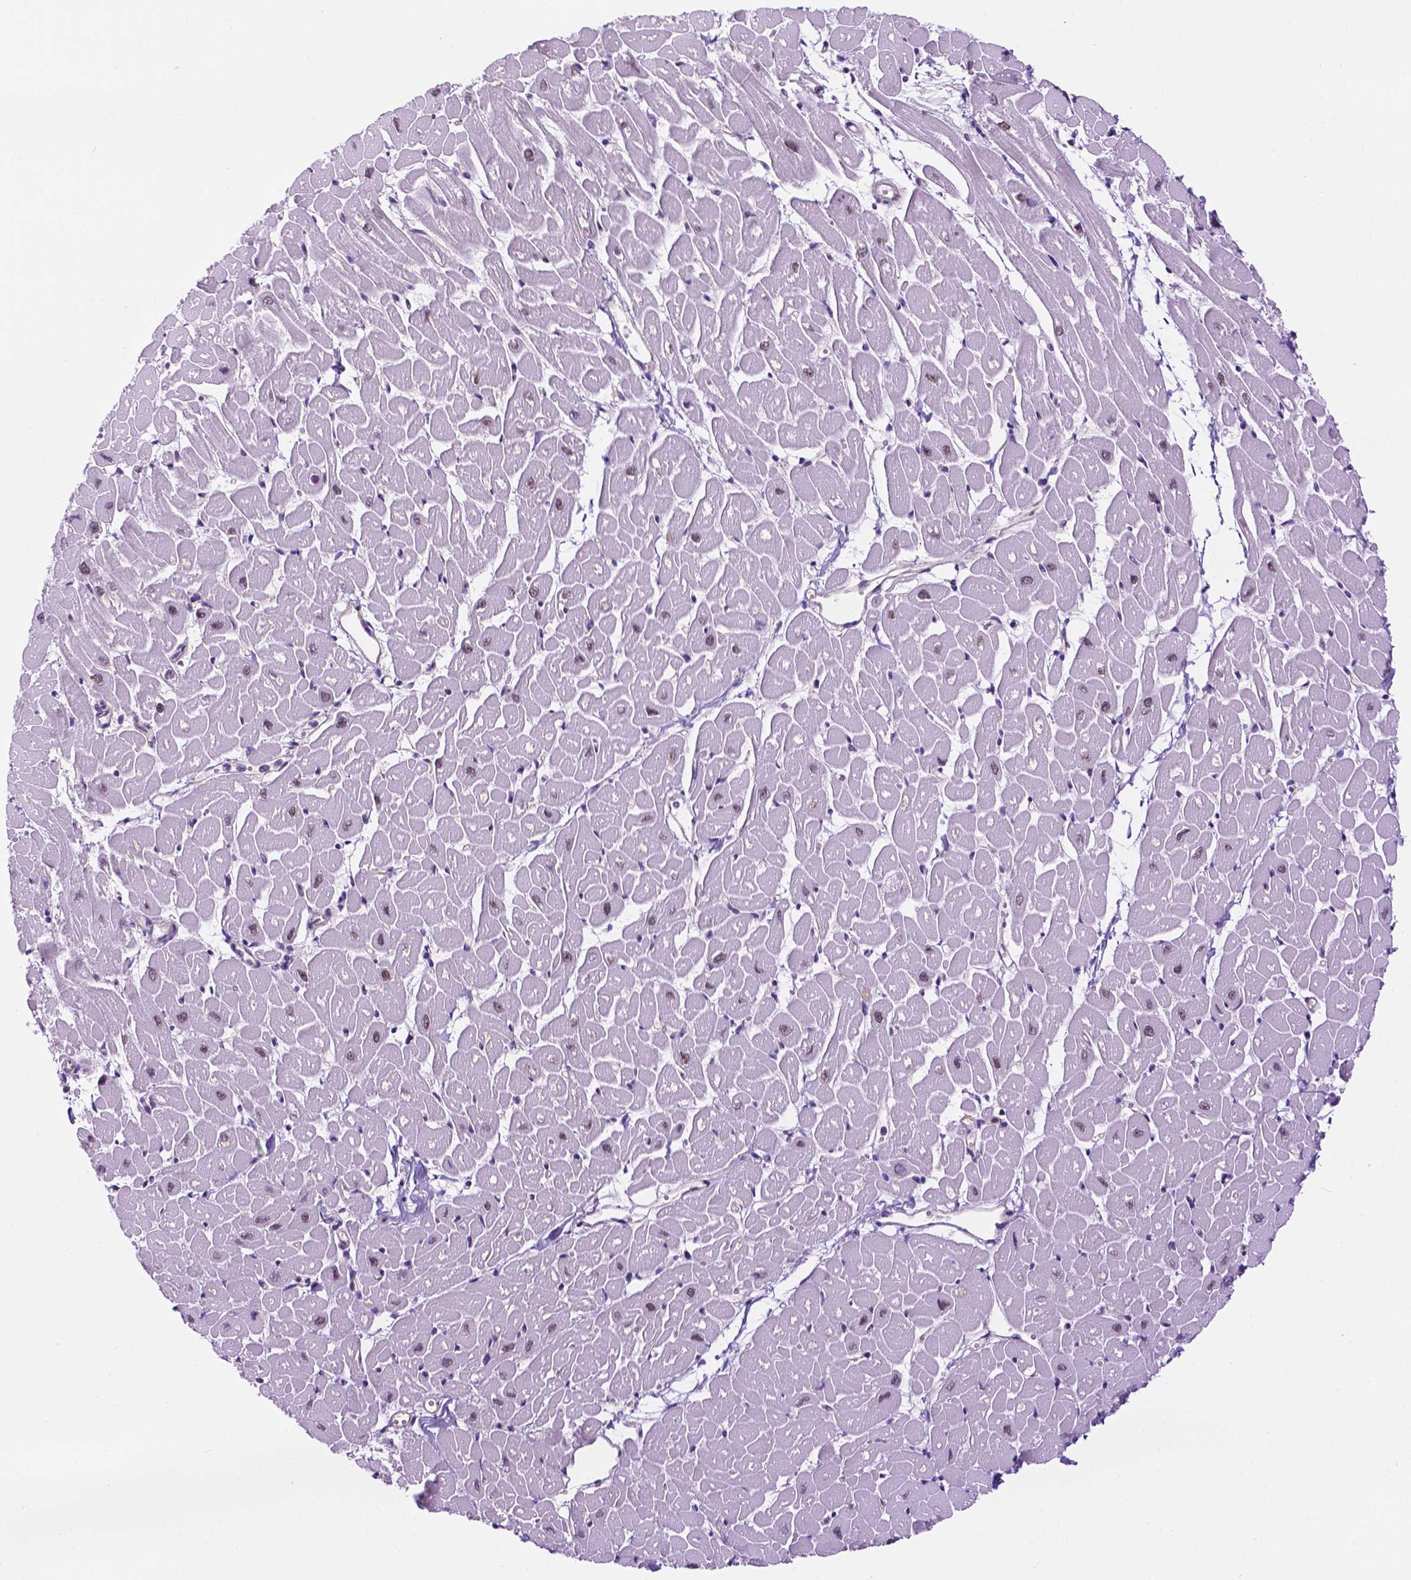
{"staining": {"intensity": "weak", "quantity": "25%-75%", "location": "nuclear"}, "tissue": "heart muscle", "cell_type": "Cardiomyocytes", "image_type": "normal", "snomed": [{"axis": "morphology", "description": "Normal tissue, NOS"}, {"axis": "topography", "description": "Heart"}], "caption": "IHC of benign human heart muscle shows low levels of weak nuclear staining in approximately 25%-75% of cardiomyocytes. (DAB (3,3'-diaminobenzidine) IHC with brightfield microscopy, high magnification).", "gene": "TACSTD2", "patient": {"sex": "male", "age": 57}}